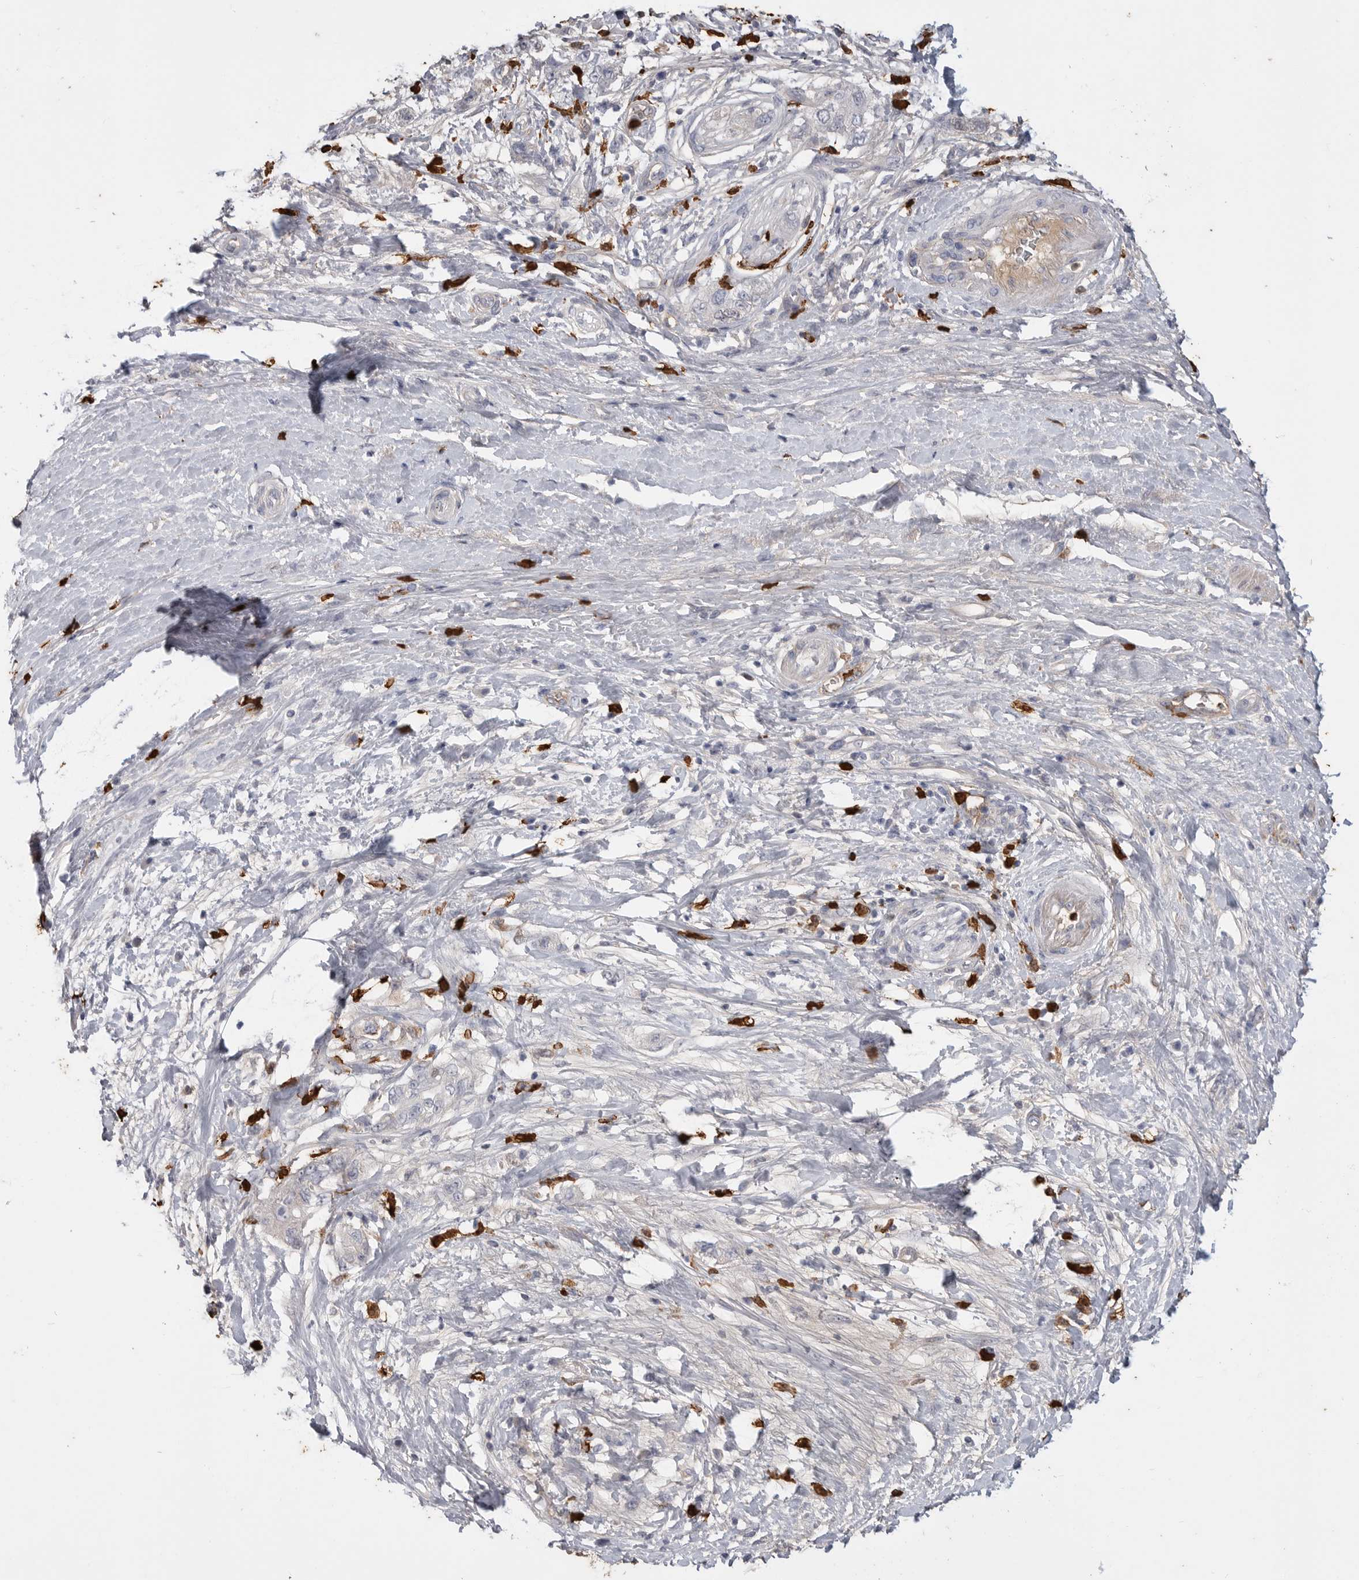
{"staining": {"intensity": "negative", "quantity": "none", "location": "none"}, "tissue": "pancreatic cancer", "cell_type": "Tumor cells", "image_type": "cancer", "snomed": [{"axis": "morphology", "description": "Adenocarcinoma, NOS"}, {"axis": "topography", "description": "Pancreas"}], "caption": "Human pancreatic cancer (adenocarcinoma) stained for a protein using IHC reveals no positivity in tumor cells.", "gene": "CYB561D1", "patient": {"sex": "female", "age": 73}}